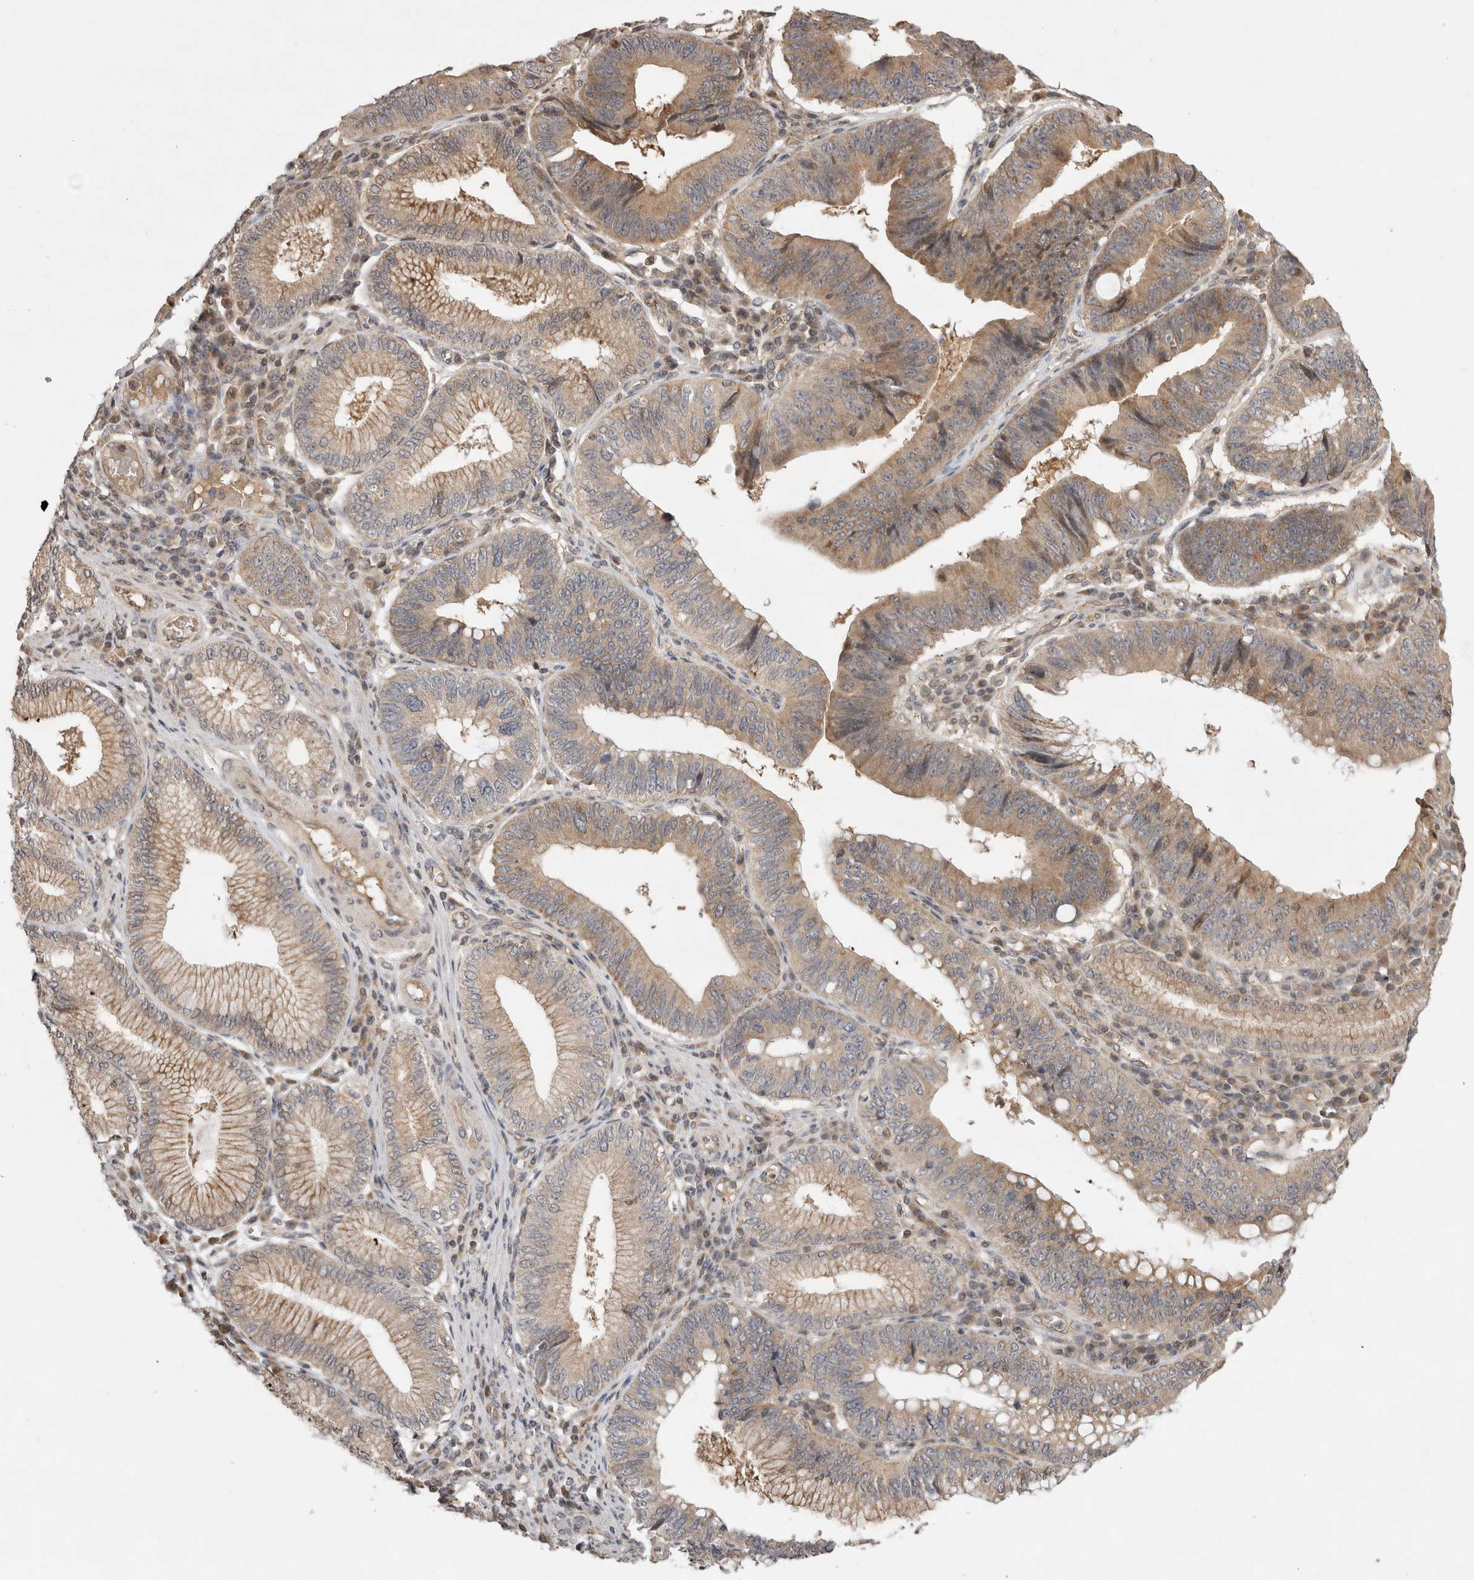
{"staining": {"intensity": "moderate", "quantity": ">75%", "location": "cytoplasmic/membranous"}, "tissue": "stomach cancer", "cell_type": "Tumor cells", "image_type": "cancer", "snomed": [{"axis": "morphology", "description": "Adenocarcinoma, NOS"}, {"axis": "topography", "description": "Stomach"}], "caption": "Protein staining displays moderate cytoplasmic/membranous positivity in about >75% of tumor cells in adenocarcinoma (stomach).", "gene": "EIF2AK1", "patient": {"sex": "male", "age": 59}}